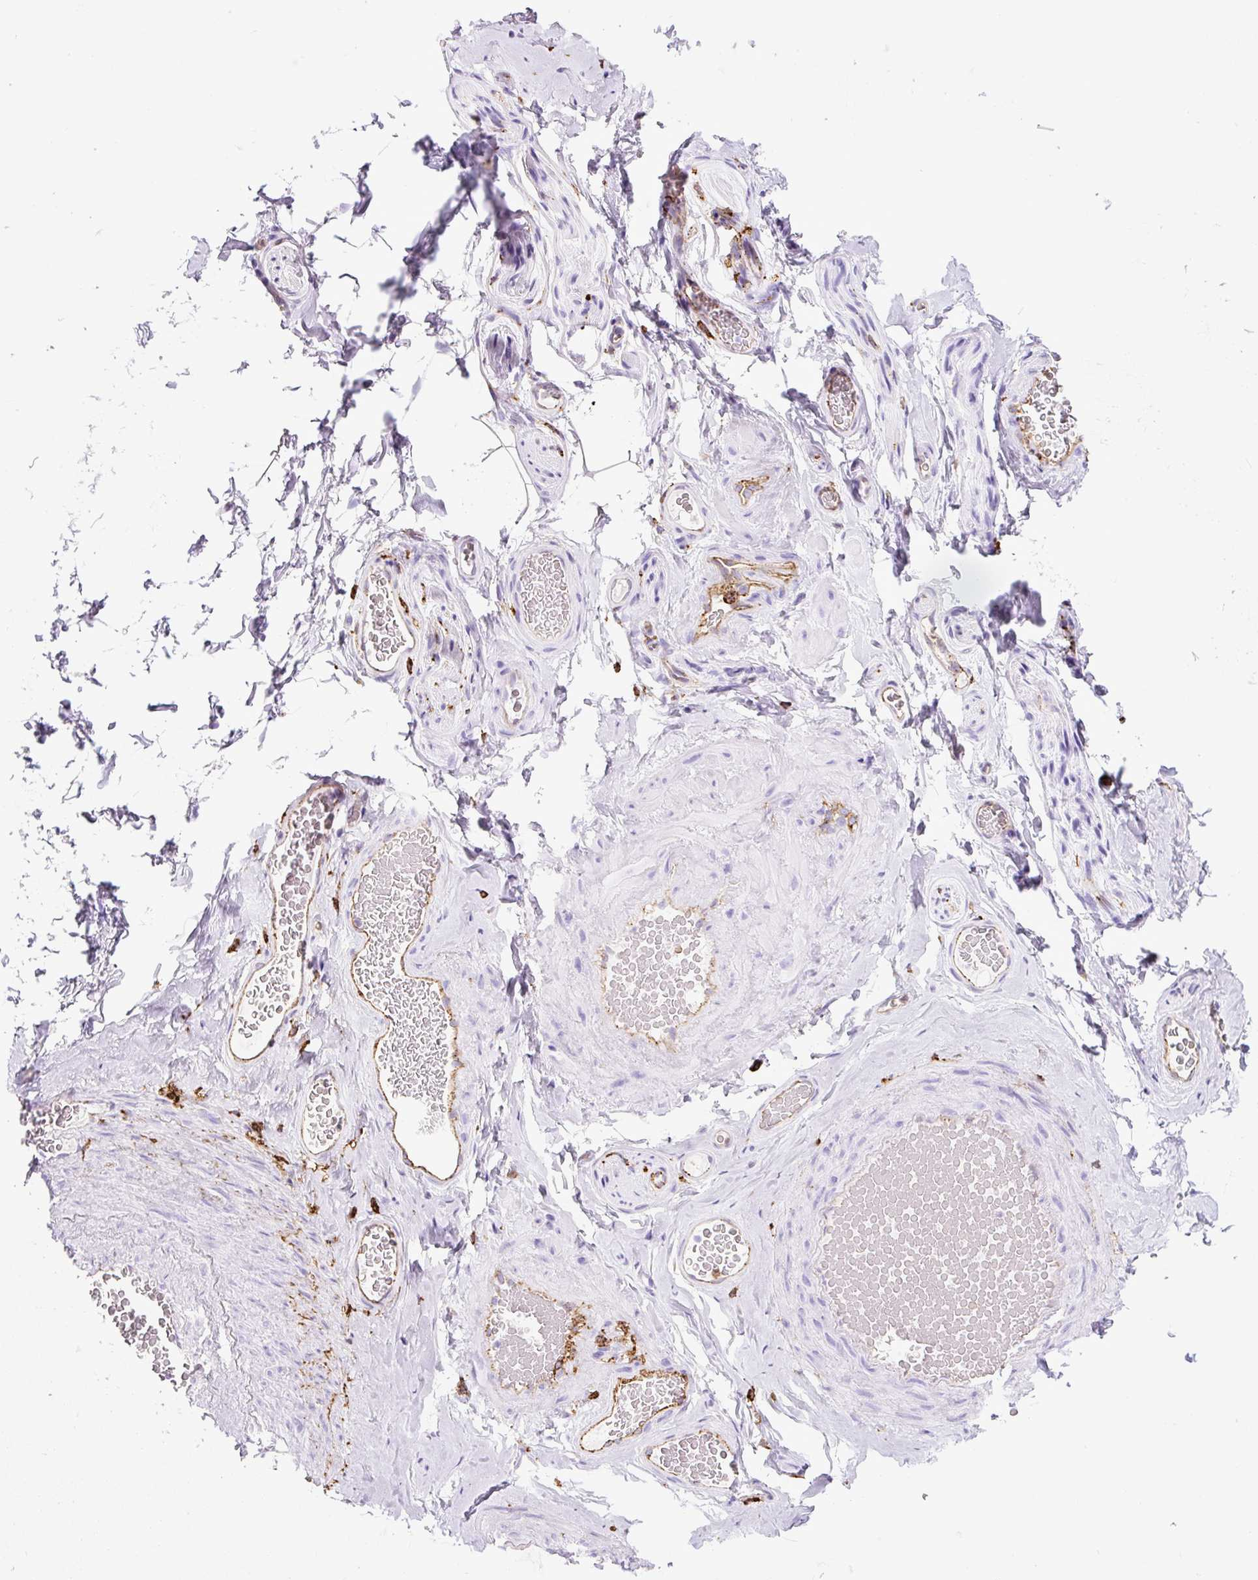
{"staining": {"intensity": "negative", "quantity": "none", "location": "none"}, "tissue": "adipose tissue", "cell_type": "Adipocytes", "image_type": "normal", "snomed": [{"axis": "morphology", "description": "Normal tissue, NOS"}, {"axis": "topography", "description": "Vascular tissue"}, {"axis": "topography", "description": "Peripheral nerve tissue"}], "caption": "This is a image of immunohistochemistry (IHC) staining of benign adipose tissue, which shows no expression in adipocytes.", "gene": "HLA", "patient": {"sex": "male", "age": 41}}